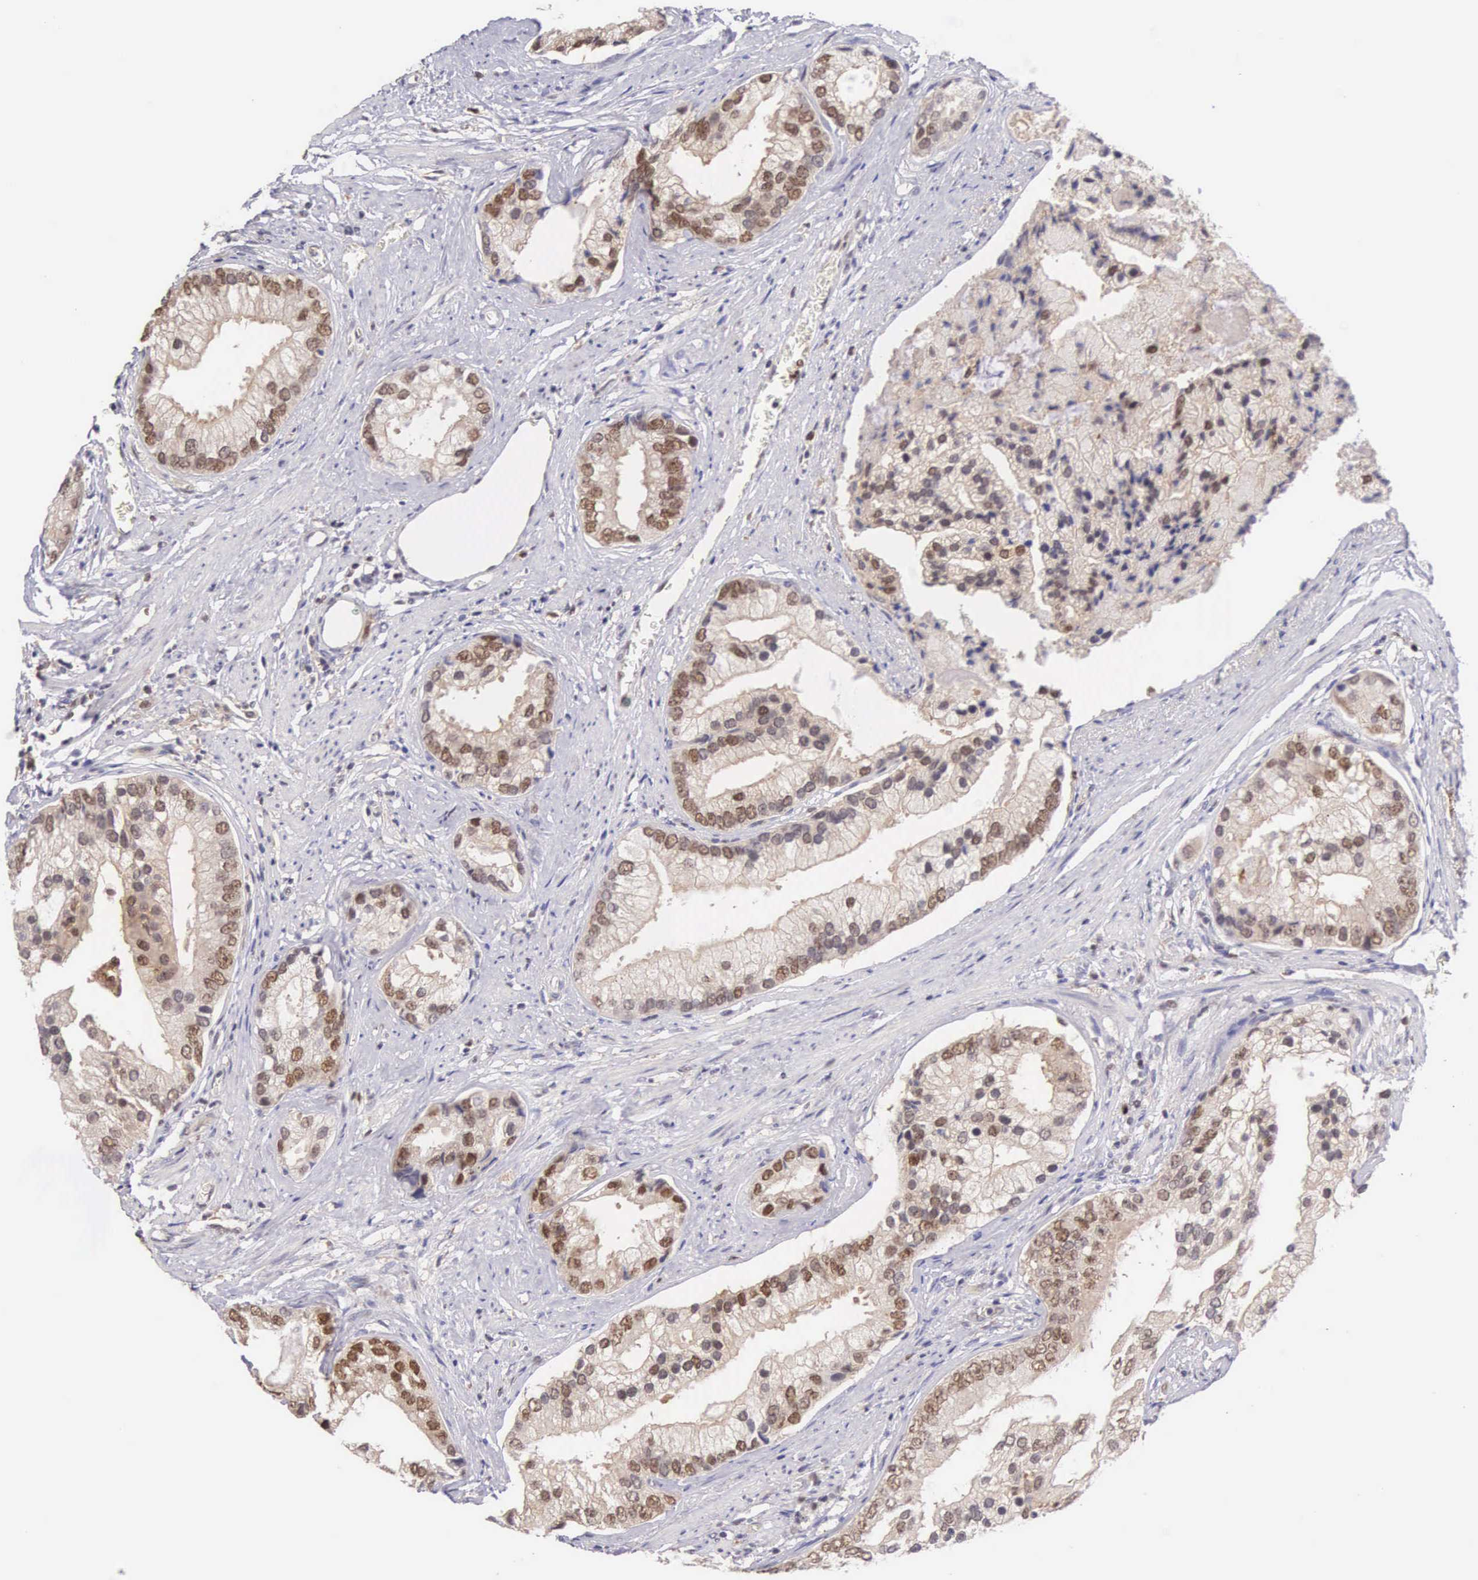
{"staining": {"intensity": "moderate", "quantity": "25%-75%", "location": "cytoplasmic/membranous,nuclear"}, "tissue": "prostate cancer", "cell_type": "Tumor cells", "image_type": "cancer", "snomed": [{"axis": "morphology", "description": "Adenocarcinoma, Low grade"}, {"axis": "topography", "description": "Prostate"}], "caption": "IHC photomicrograph of human prostate cancer stained for a protein (brown), which exhibits medium levels of moderate cytoplasmic/membranous and nuclear staining in about 25%-75% of tumor cells.", "gene": "GRK3", "patient": {"sex": "male", "age": 71}}